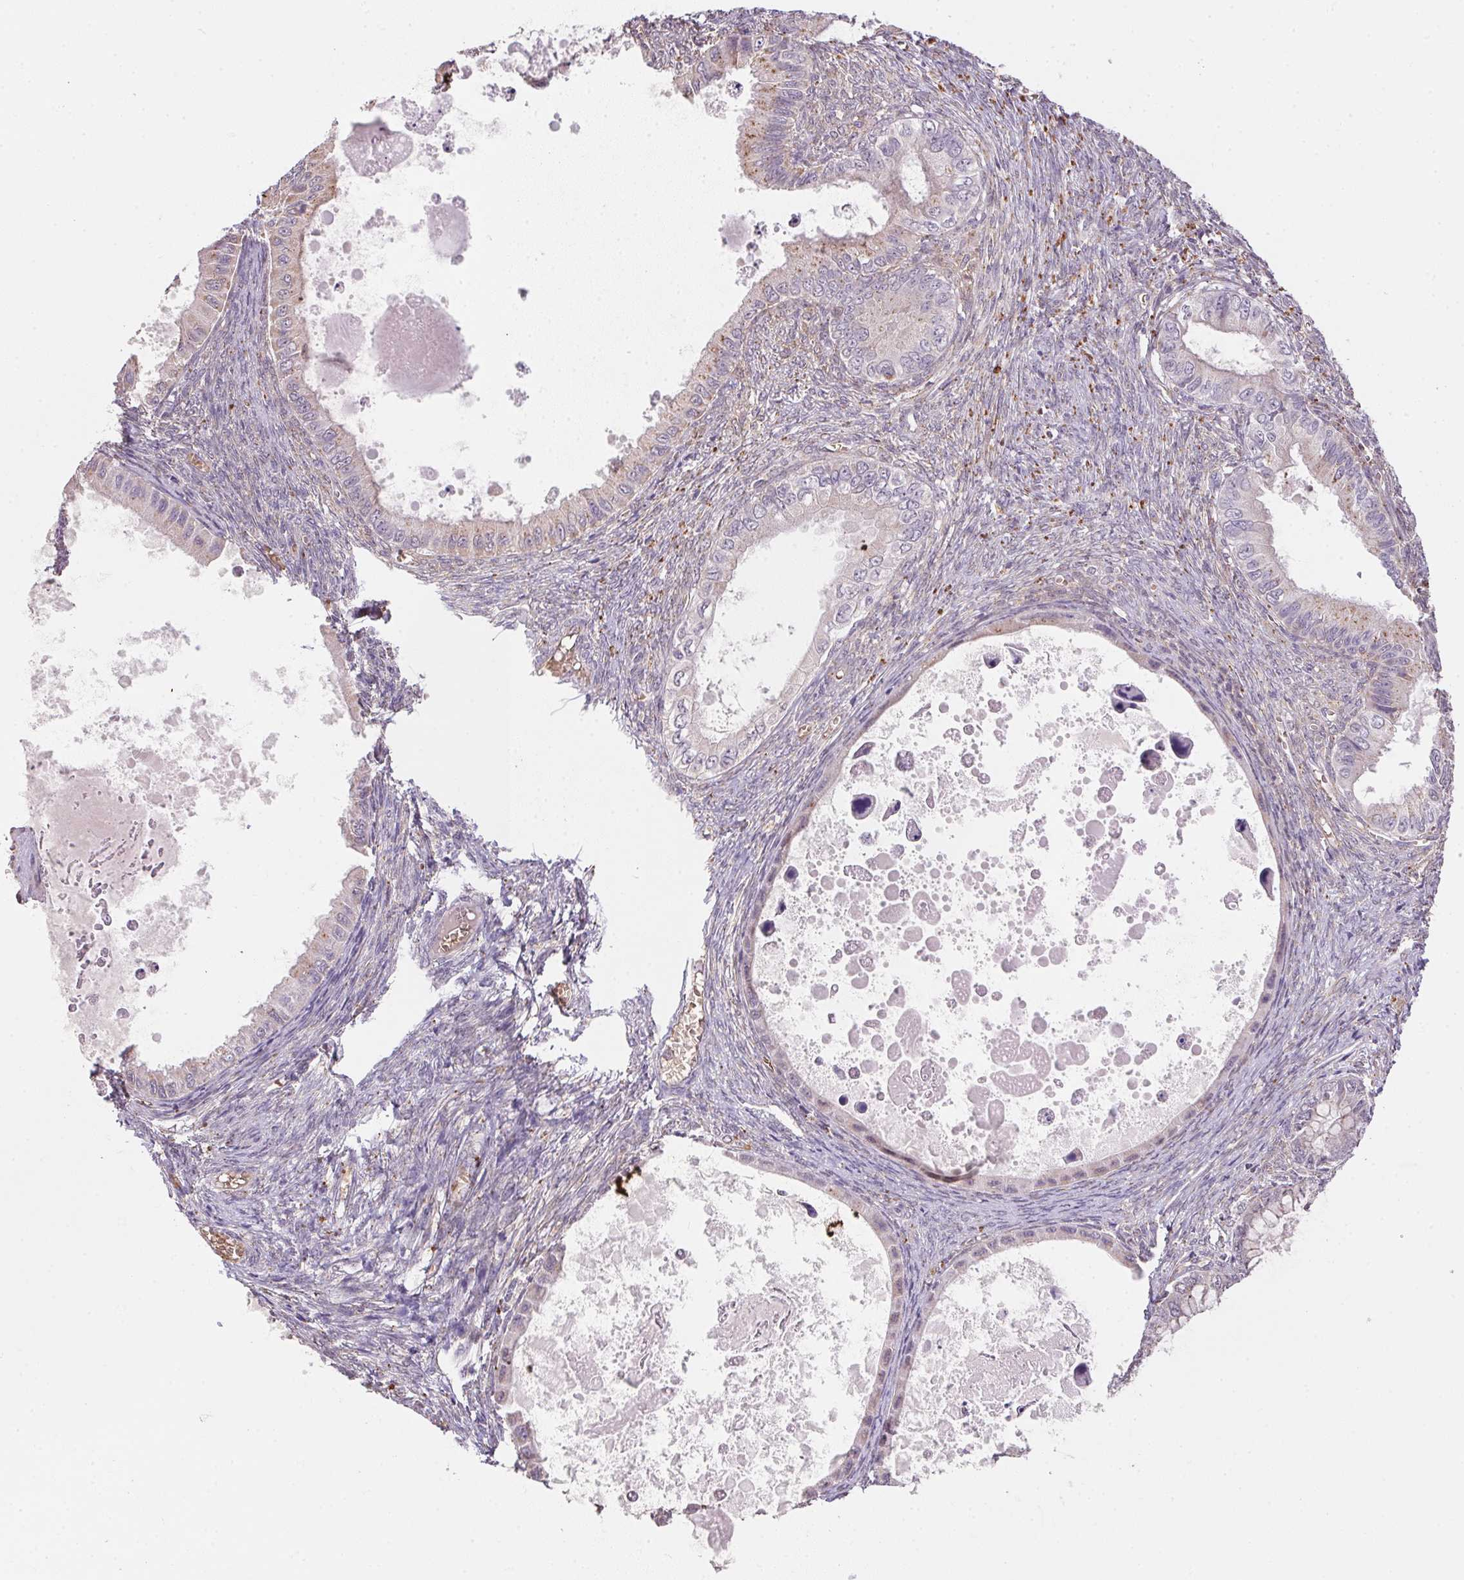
{"staining": {"intensity": "negative", "quantity": "none", "location": "none"}, "tissue": "ovarian cancer", "cell_type": "Tumor cells", "image_type": "cancer", "snomed": [{"axis": "morphology", "description": "Cystadenocarcinoma, mucinous, NOS"}, {"axis": "topography", "description": "Ovary"}], "caption": "This is an IHC micrograph of human ovarian cancer (mucinous cystadenocarcinoma). There is no positivity in tumor cells.", "gene": "METTL13", "patient": {"sex": "female", "age": 64}}